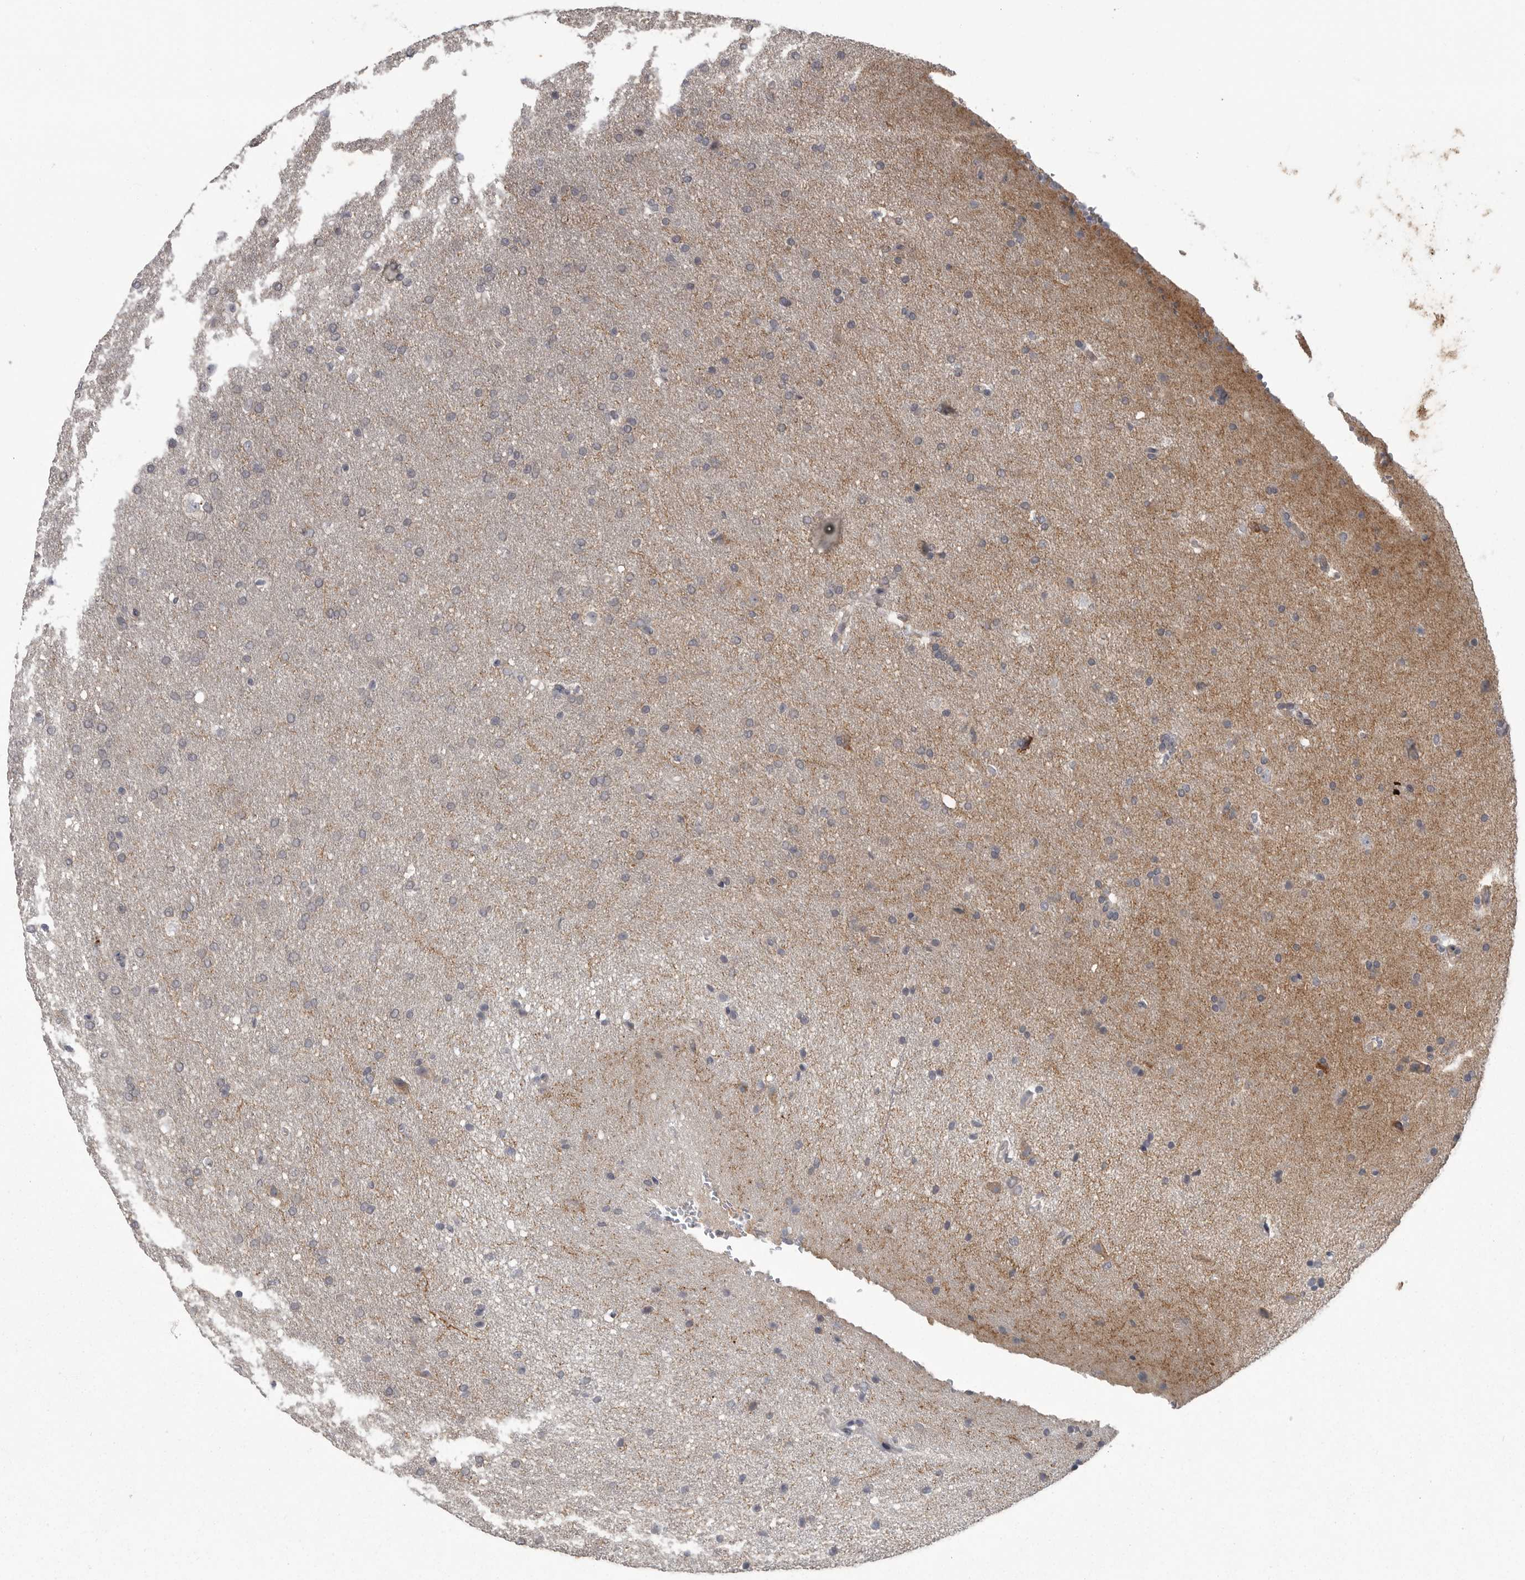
{"staining": {"intensity": "weak", "quantity": "<25%", "location": "cytoplasmic/membranous"}, "tissue": "glioma", "cell_type": "Tumor cells", "image_type": "cancer", "snomed": [{"axis": "morphology", "description": "Glioma, malignant, Low grade"}, {"axis": "topography", "description": "Brain"}], "caption": "Protein analysis of low-grade glioma (malignant) demonstrates no significant staining in tumor cells.", "gene": "PPP1R9A", "patient": {"sex": "female", "age": 37}}